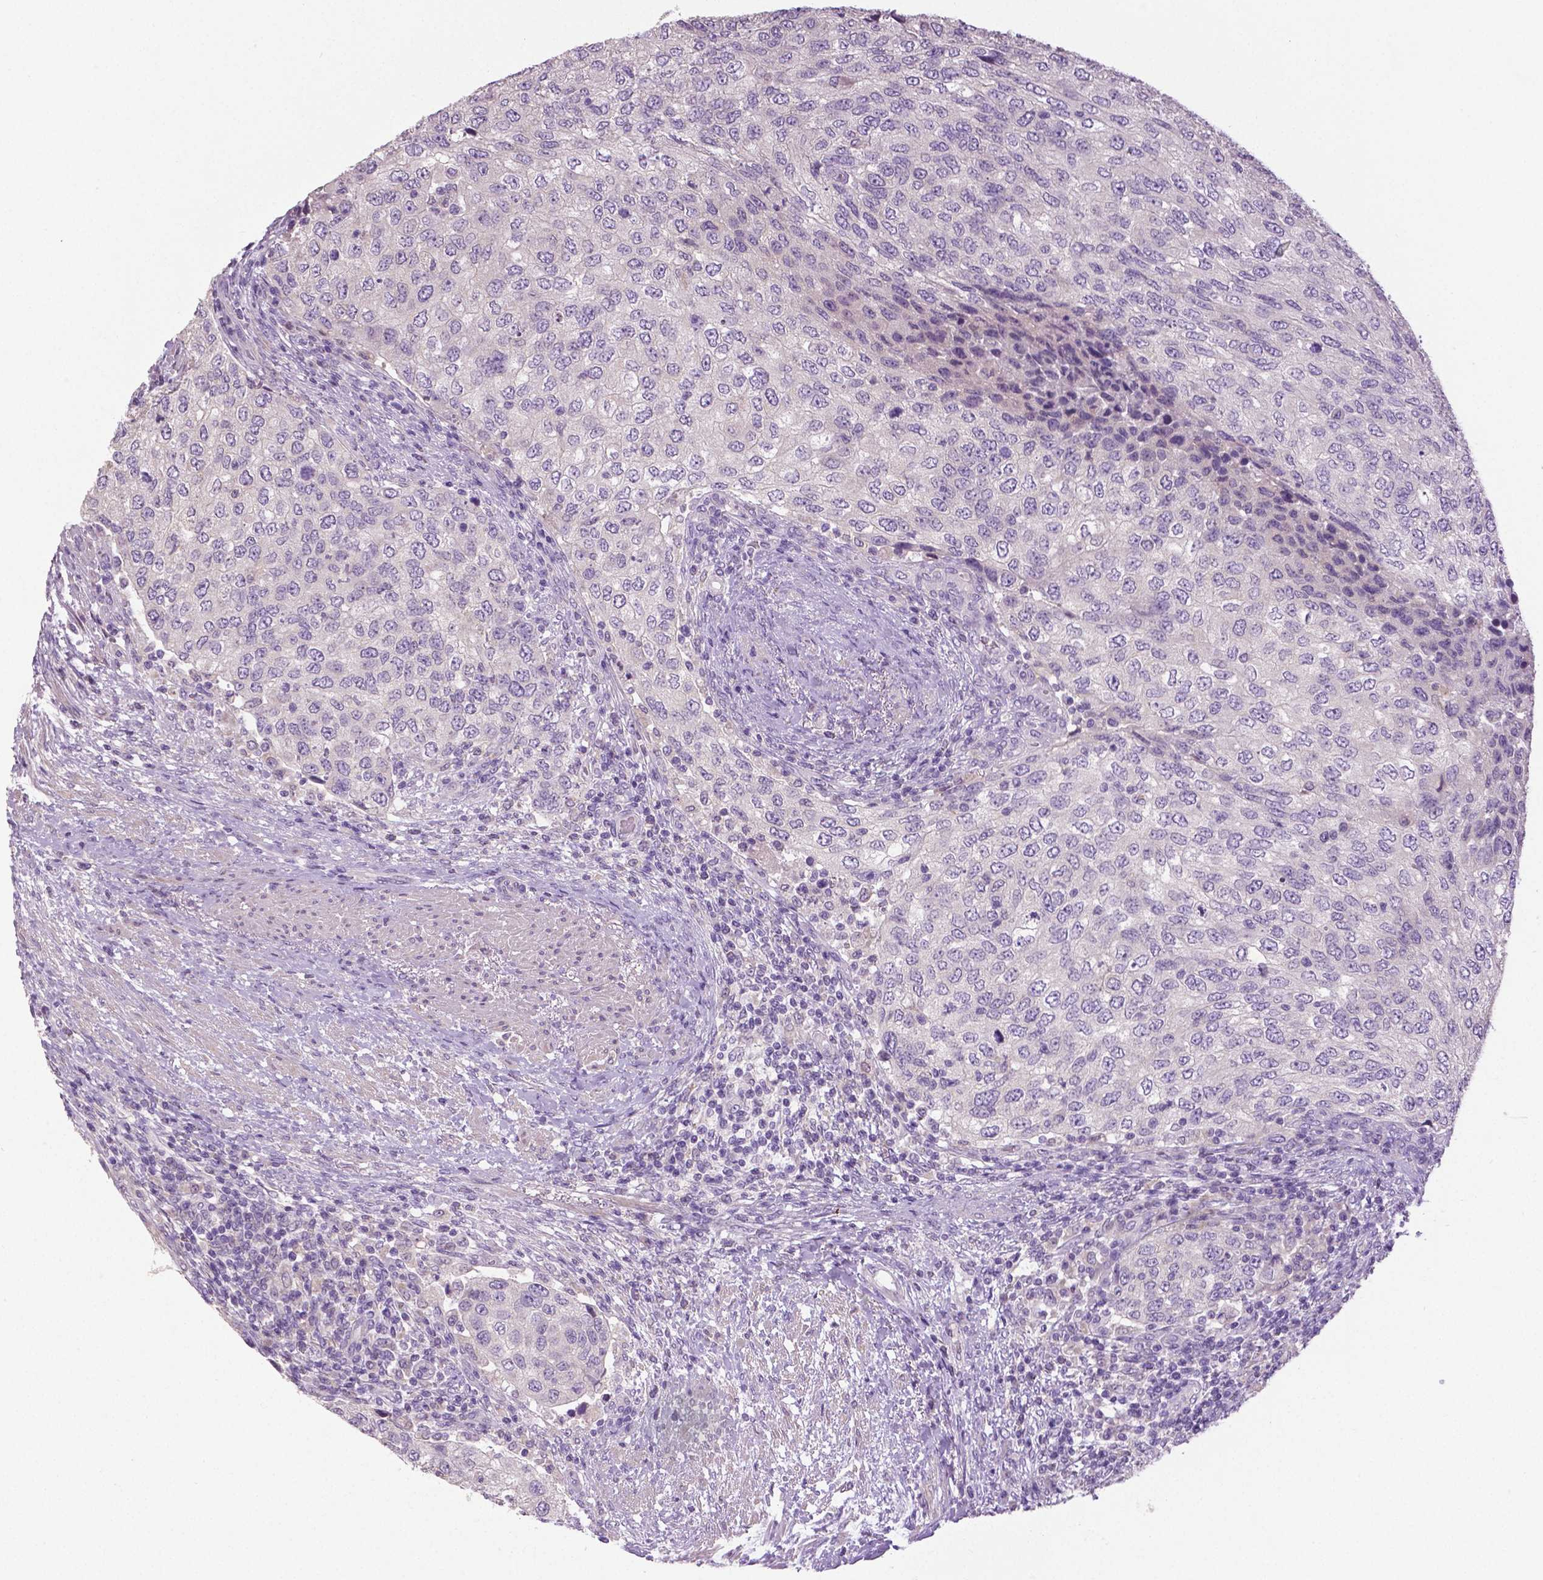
{"staining": {"intensity": "negative", "quantity": "none", "location": "none"}, "tissue": "urothelial cancer", "cell_type": "Tumor cells", "image_type": "cancer", "snomed": [{"axis": "morphology", "description": "Urothelial carcinoma, High grade"}, {"axis": "topography", "description": "Urinary bladder"}], "caption": "High power microscopy micrograph of an IHC image of urothelial cancer, revealing no significant staining in tumor cells. The staining is performed using DAB (3,3'-diaminobenzidine) brown chromogen with nuclei counter-stained in using hematoxylin.", "gene": "DNAH12", "patient": {"sex": "female", "age": 78}}